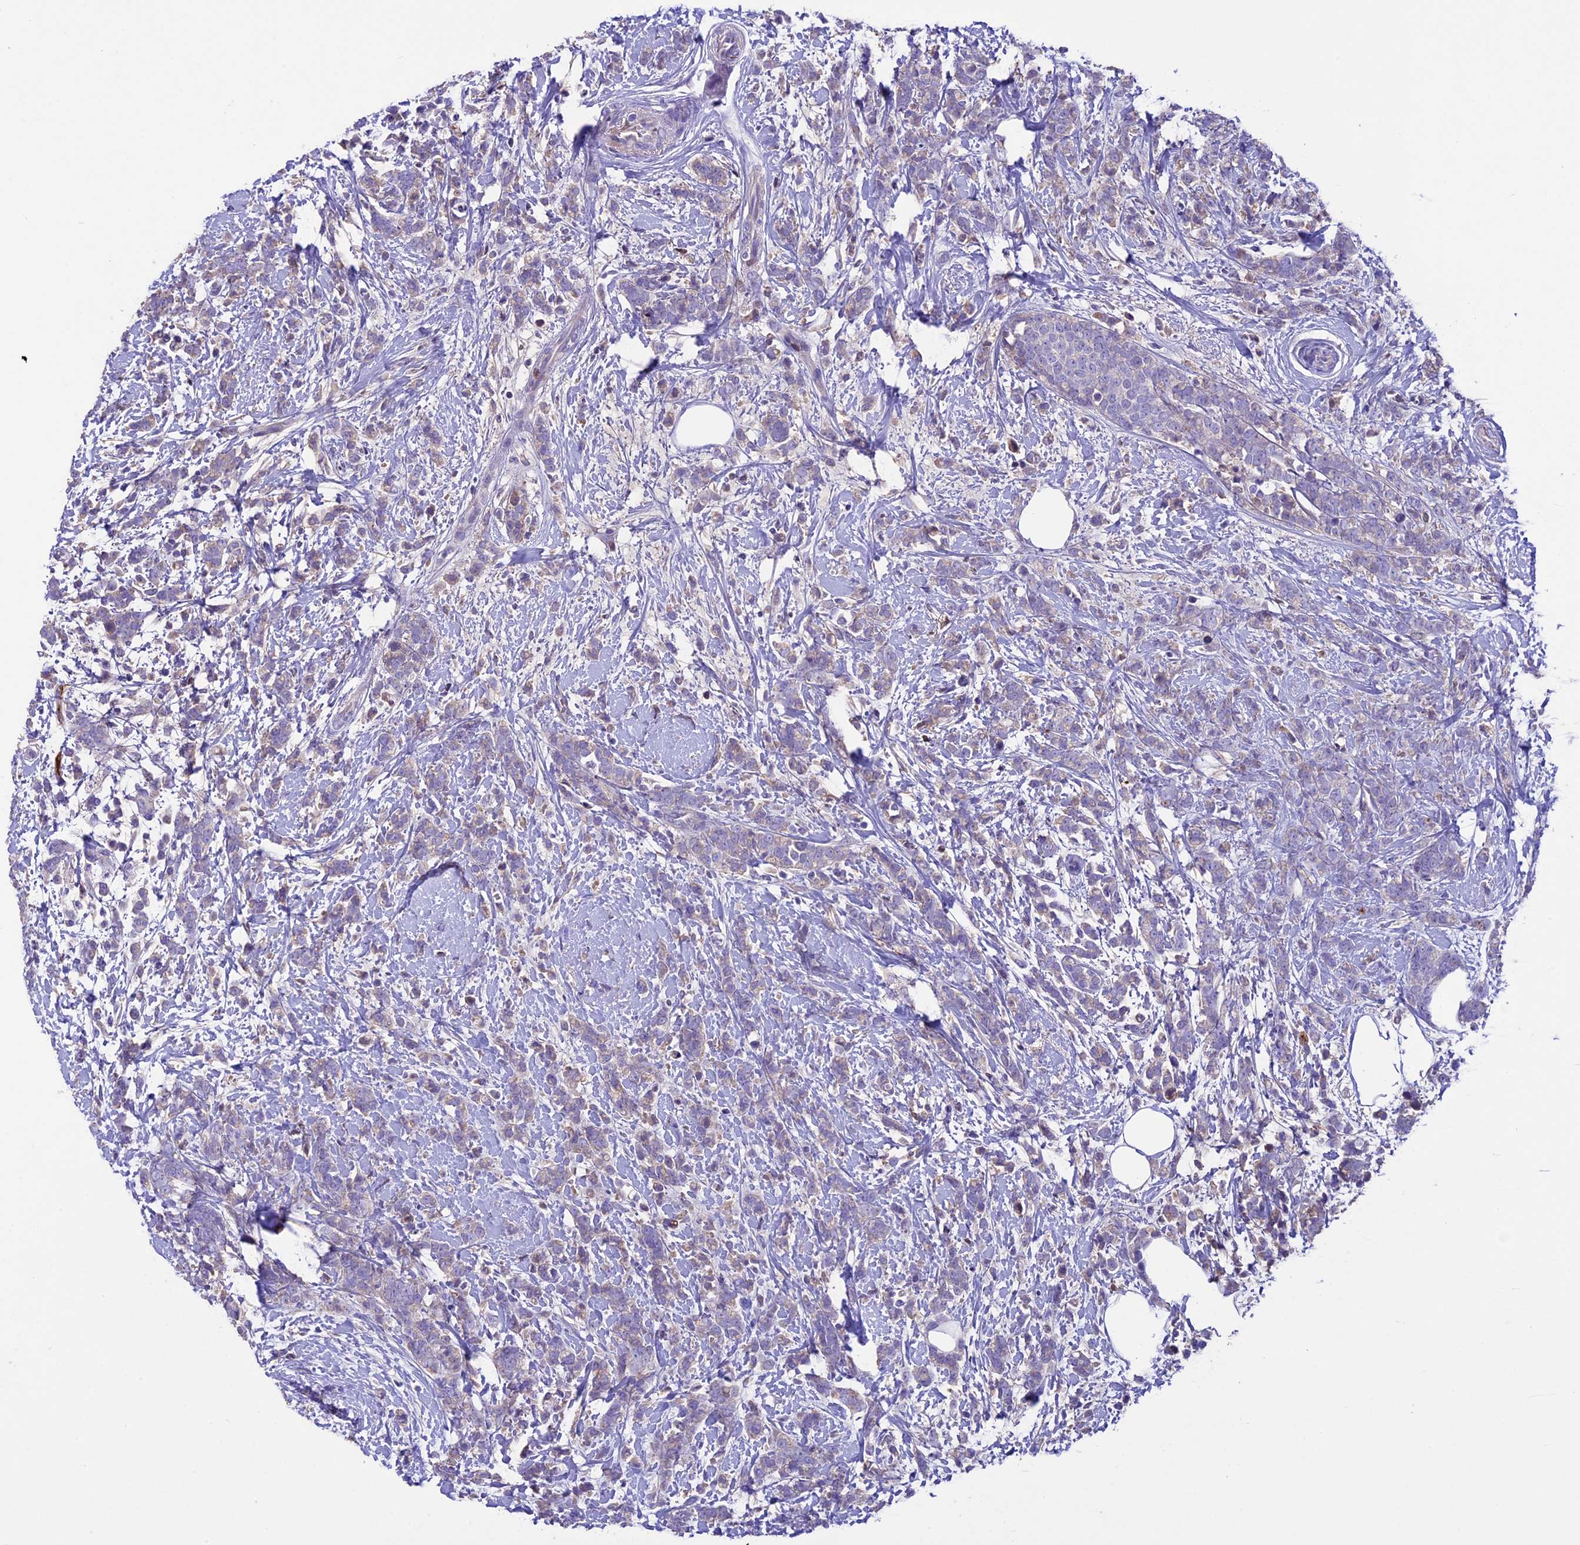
{"staining": {"intensity": "negative", "quantity": "none", "location": "none"}, "tissue": "breast cancer", "cell_type": "Tumor cells", "image_type": "cancer", "snomed": [{"axis": "morphology", "description": "Lobular carcinoma"}, {"axis": "topography", "description": "Breast"}], "caption": "The image shows no staining of tumor cells in breast cancer (lobular carcinoma). The staining is performed using DAB brown chromogen with nuclei counter-stained in using hematoxylin.", "gene": "TCP11L2", "patient": {"sex": "female", "age": 58}}